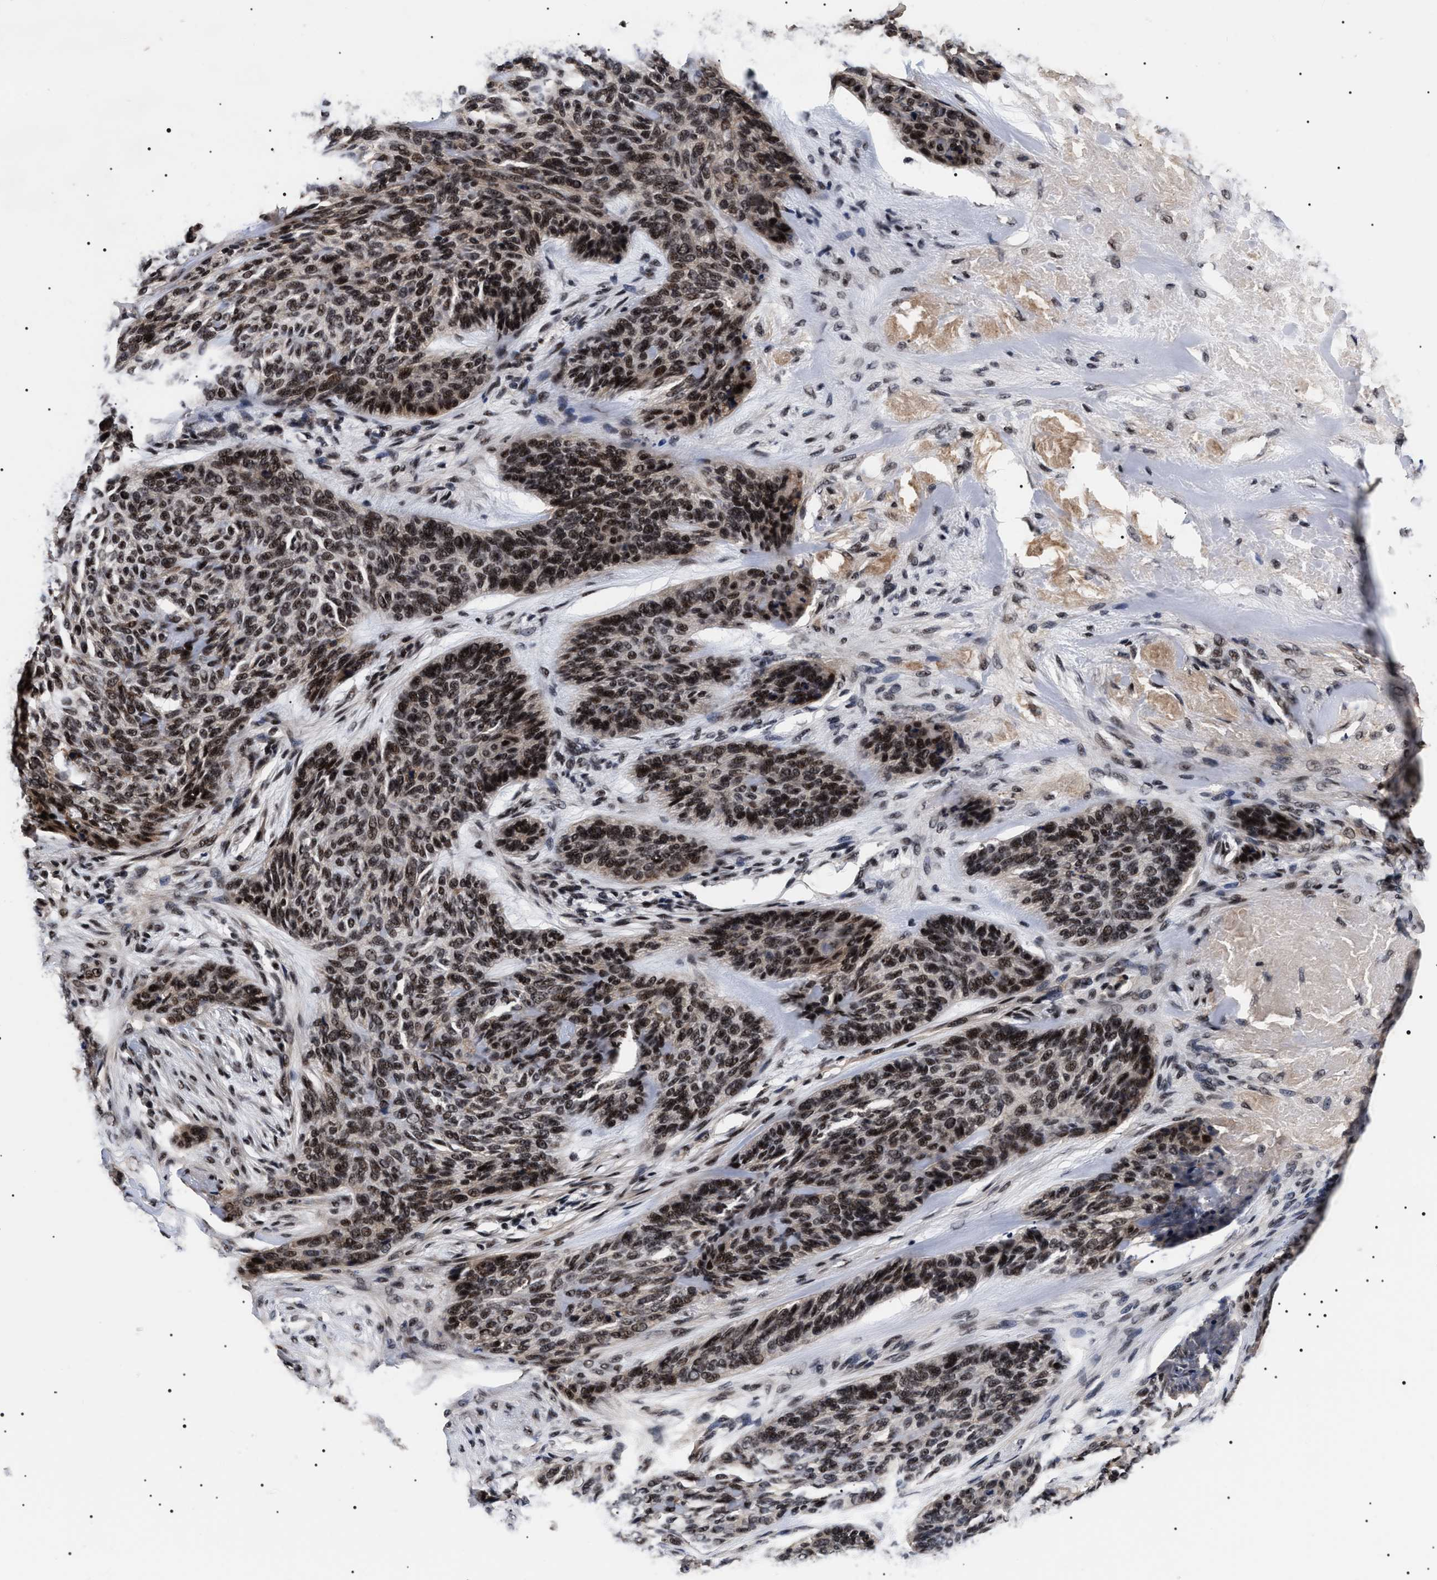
{"staining": {"intensity": "strong", "quantity": ">75%", "location": "nuclear"}, "tissue": "skin cancer", "cell_type": "Tumor cells", "image_type": "cancer", "snomed": [{"axis": "morphology", "description": "Basal cell carcinoma"}, {"axis": "topography", "description": "Skin"}], "caption": "IHC (DAB) staining of human skin cancer exhibits strong nuclear protein positivity in approximately >75% of tumor cells.", "gene": "CAAP1", "patient": {"sex": "male", "age": 55}}